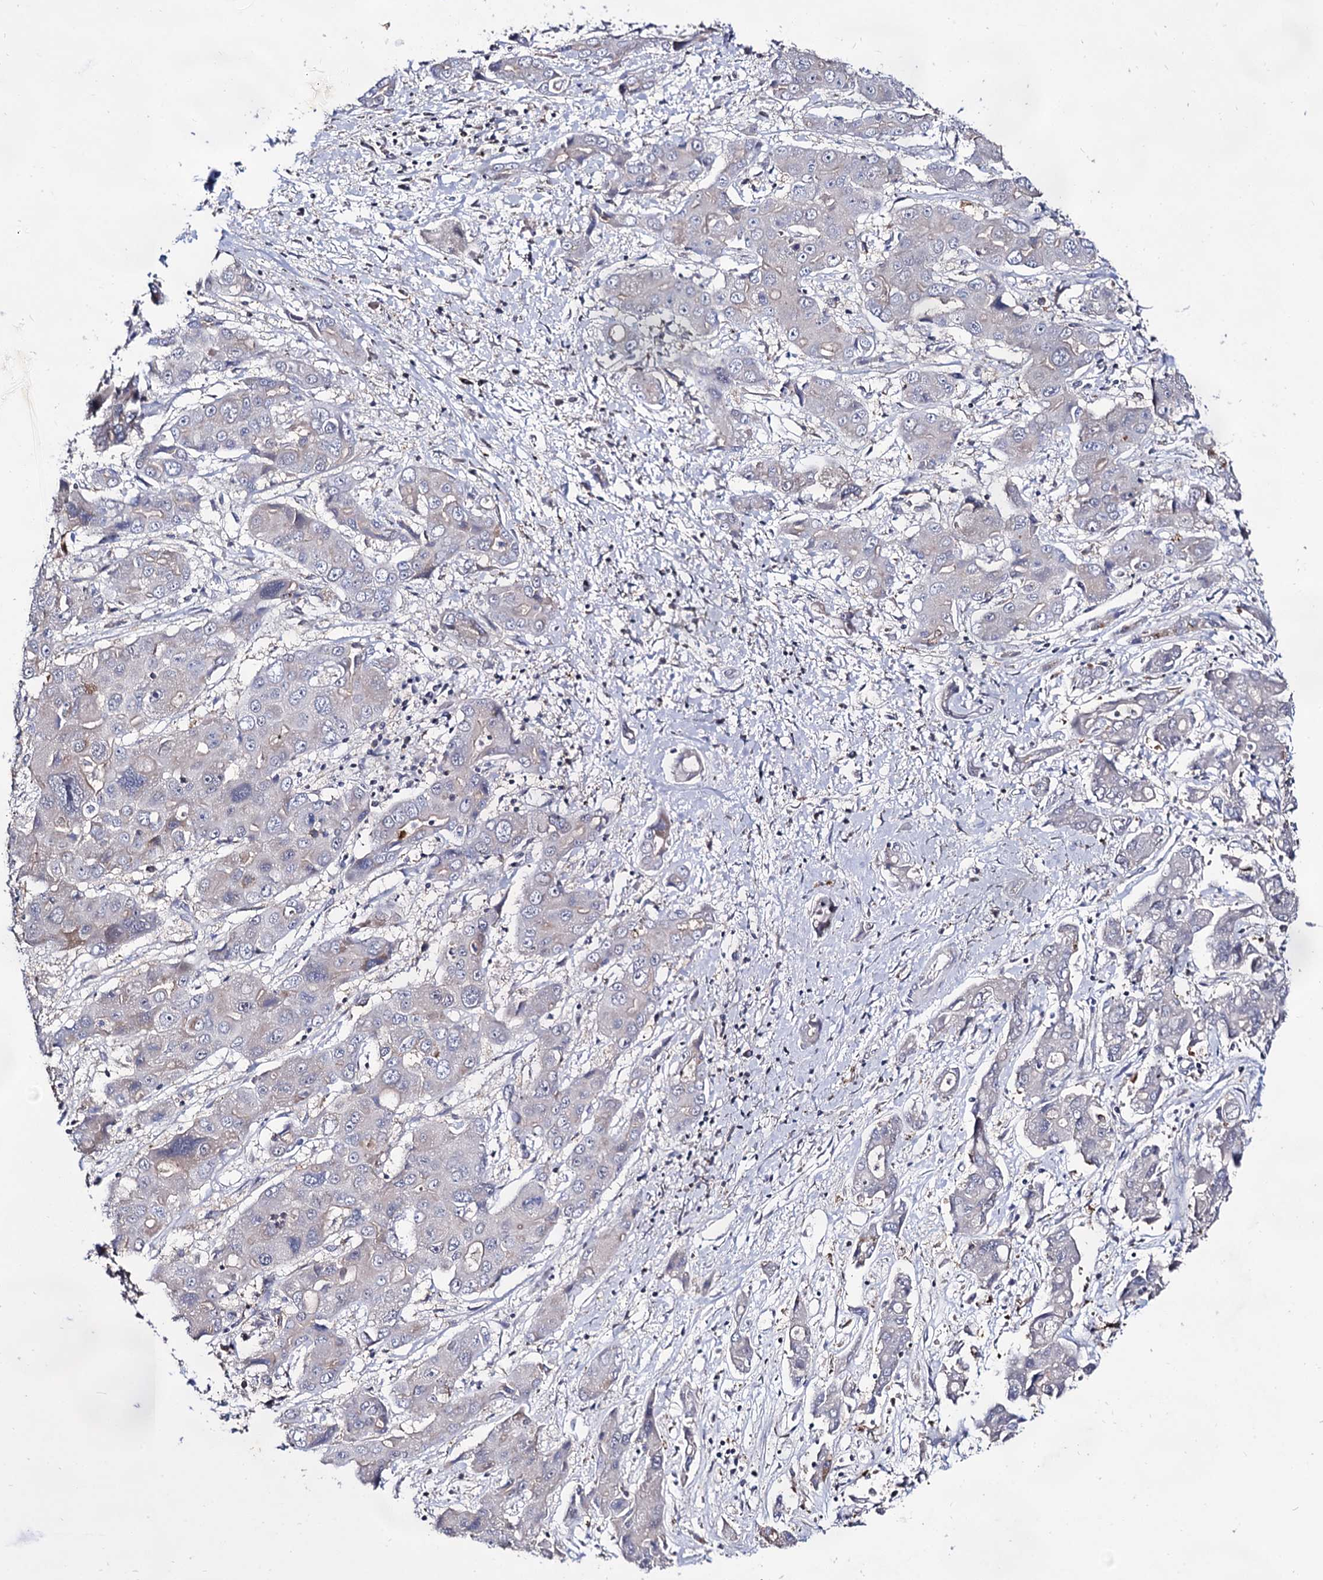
{"staining": {"intensity": "negative", "quantity": "none", "location": "none"}, "tissue": "liver cancer", "cell_type": "Tumor cells", "image_type": "cancer", "snomed": [{"axis": "morphology", "description": "Cholangiocarcinoma"}, {"axis": "topography", "description": "Liver"}], "caption": "Liver cancer was stained to show a protein in brown. There is no significant expression in tumor cells.", "gene": "ARFIP2", "patient": {"sex": "male", "age": 67}}